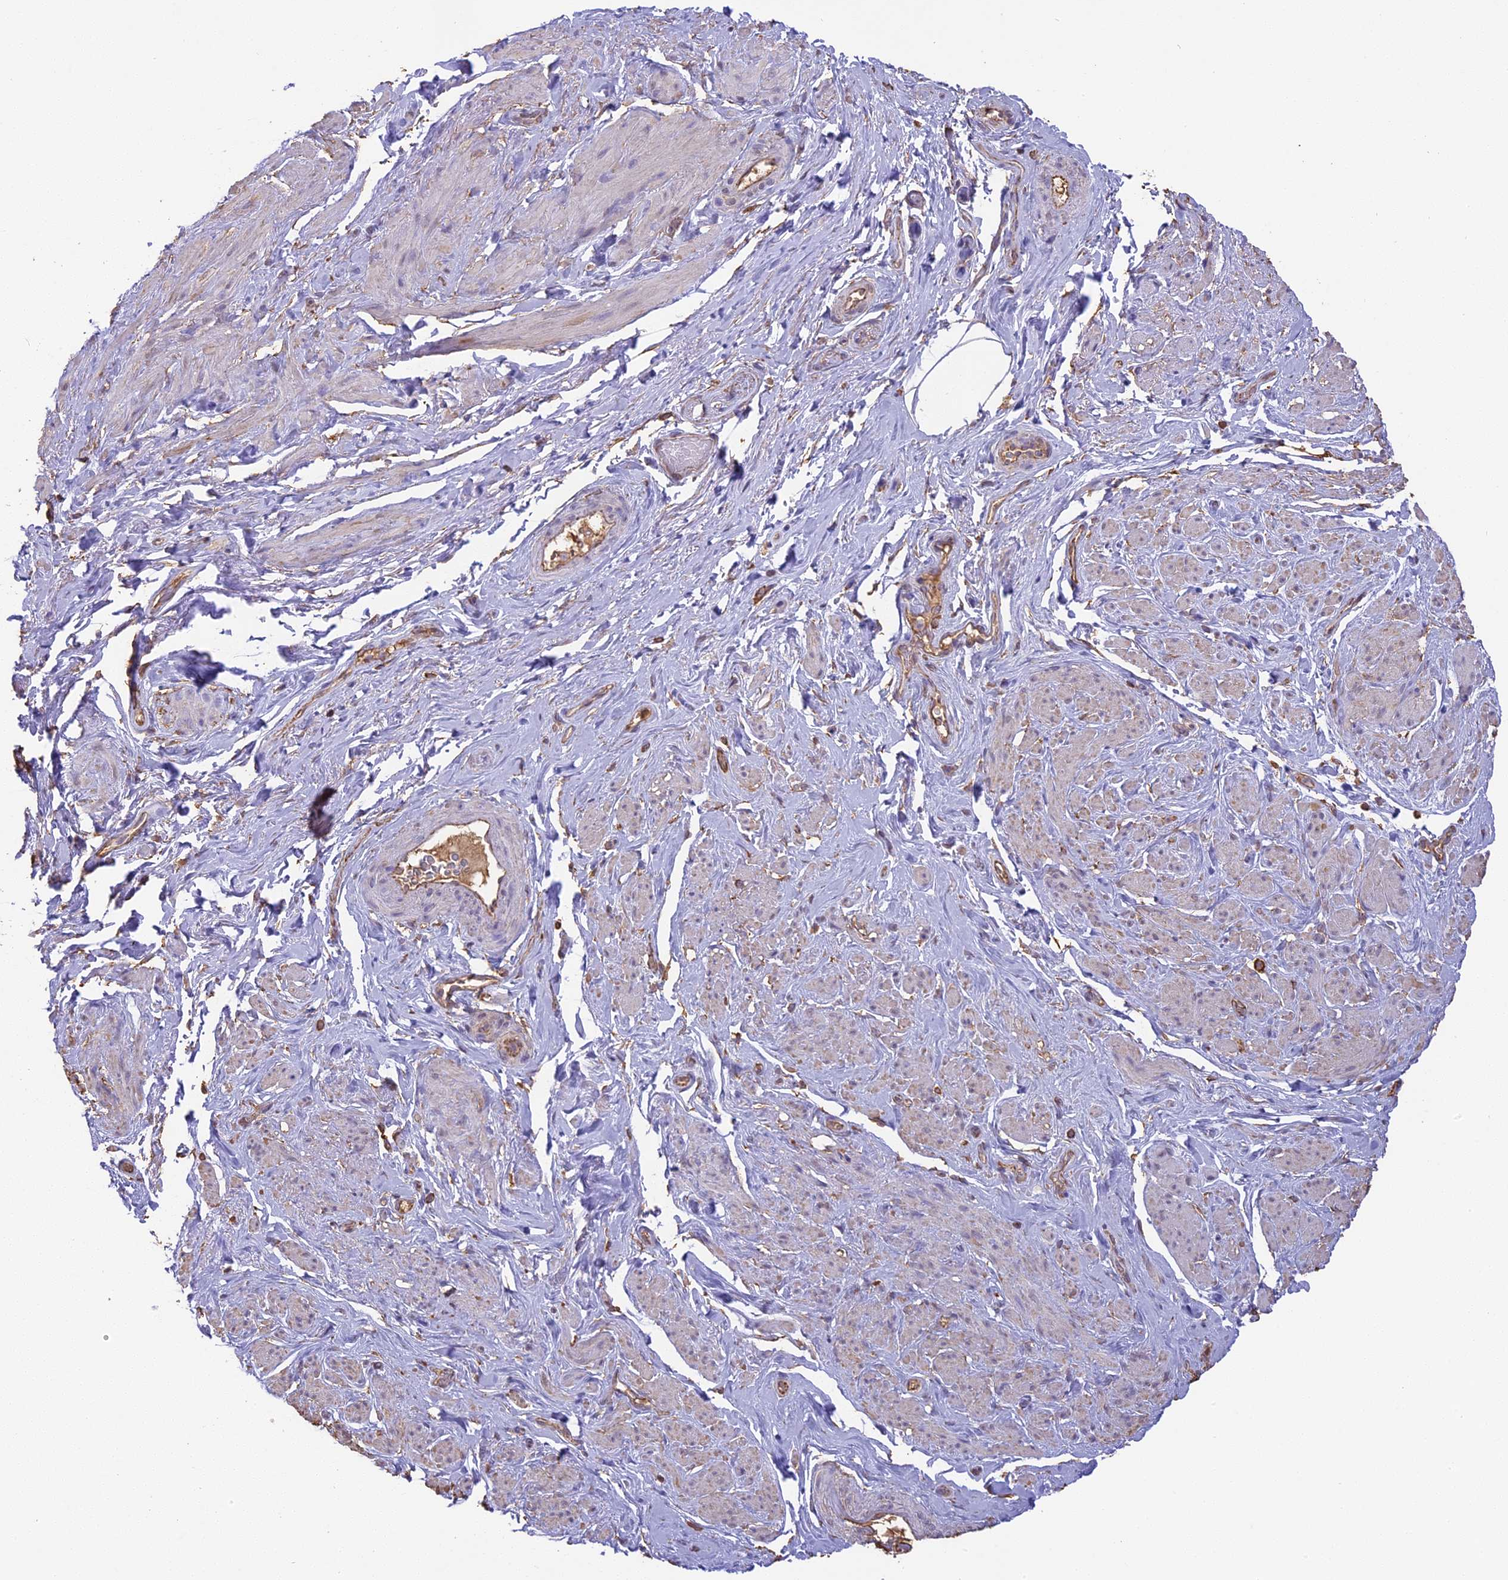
{"staining": {"intensity": "weak", "quantity": "25%-75%", "location": "cytoplasmic/membranous"}, "tissue": "smooth muscle", "cell_type": "Smooth muscle cells", "image_type": "normal", "snomed": [{"axis": "morphology", "description": "Normal tissue, NOS"}, {"axis": "topography", "description": "Smooth muscle"}, {"axis": "topography", "description": "Peripheral nerve tissue"}], "caption": "Smooth muscle cells demonstrate weak cytoplasmic/membranous staining in approximately 25%-75% of cells in unremarkable smooth muscle. Using DAB (3,3'-diaminobenzidine) (brown) and hematoxylin (blue) stains, captured at high magnification using brightfield microscopy.", "gene": "ARHGAP19", "patient": {"sex": "male", "age": 69}}